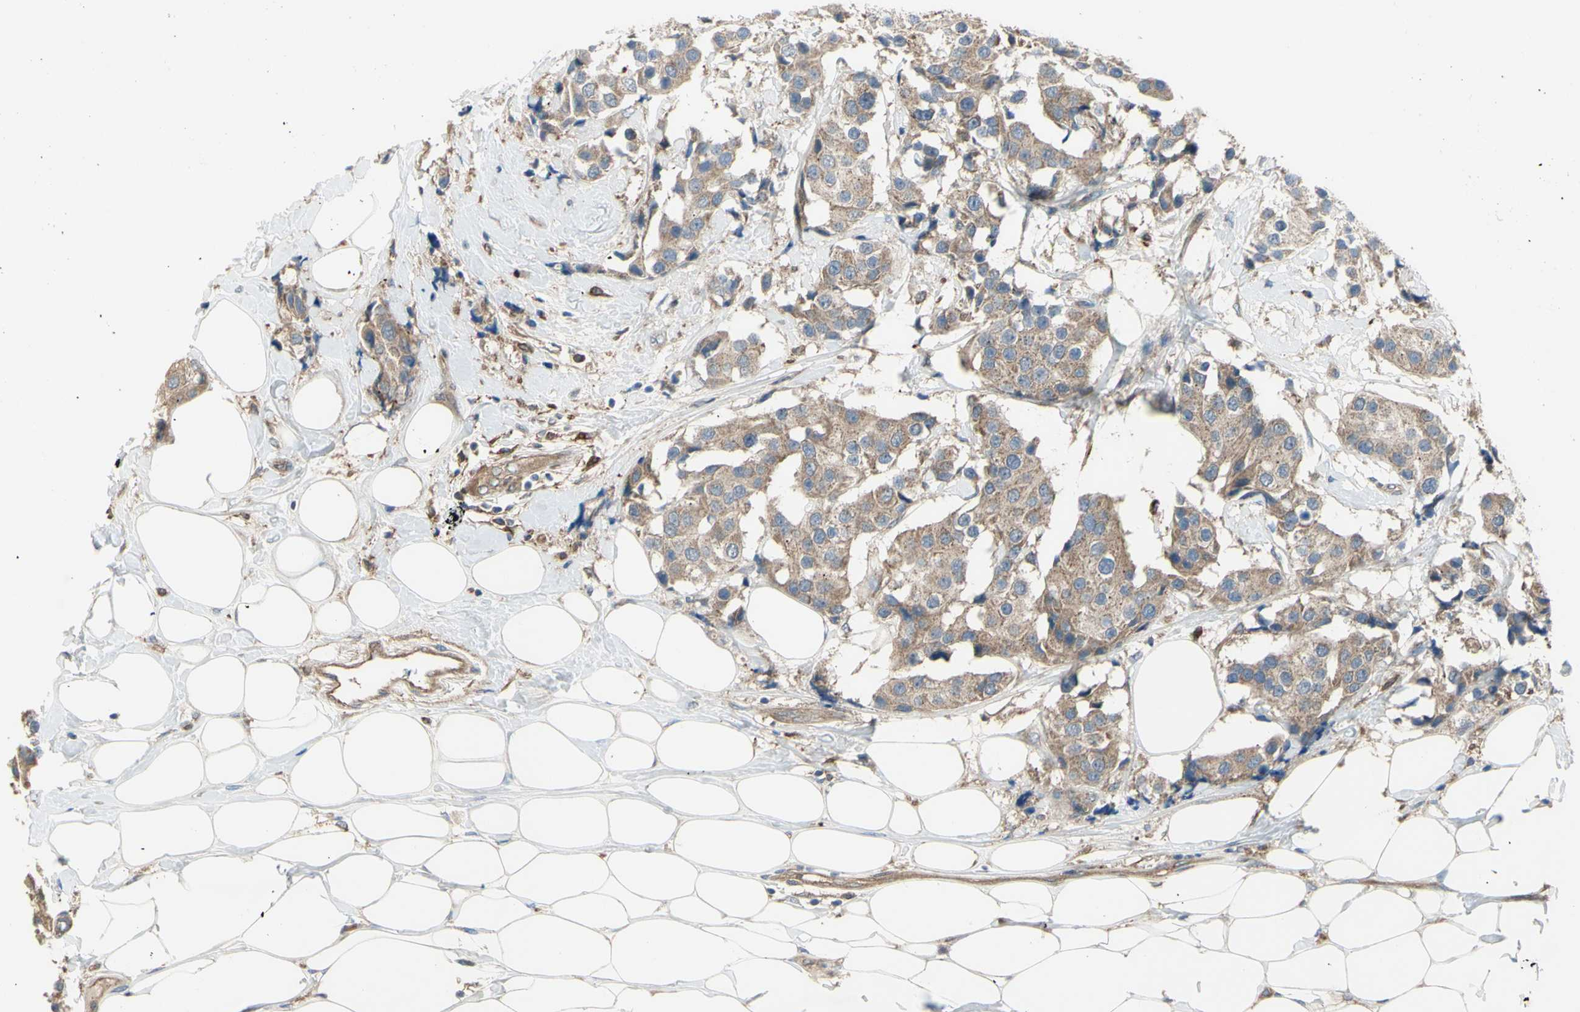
{"staining": {"intensity": "weak", "quantity": ">75%", "location": "cytoplasmic/membranous"}, "tissue": "breast cancer", "cell_type": "Tumor cells", "image_type": "cancer", "snomed": [{"axis": "morphology", "description": "Normal tissue, NOS"}, {"axis": "morphology", "description": "Duct carcinoma"}, {"axis": "topography", "description": "Breast"}], "caption": "Breast infiltrating ductal carcinoma was stained to show a protein in brown. There is low levels of weak cytoplasmic/membranous staining in approximately >75% of tumor cells.", "gene": "IGSF9B", "patient": {"sex": "female", "age": 39}}